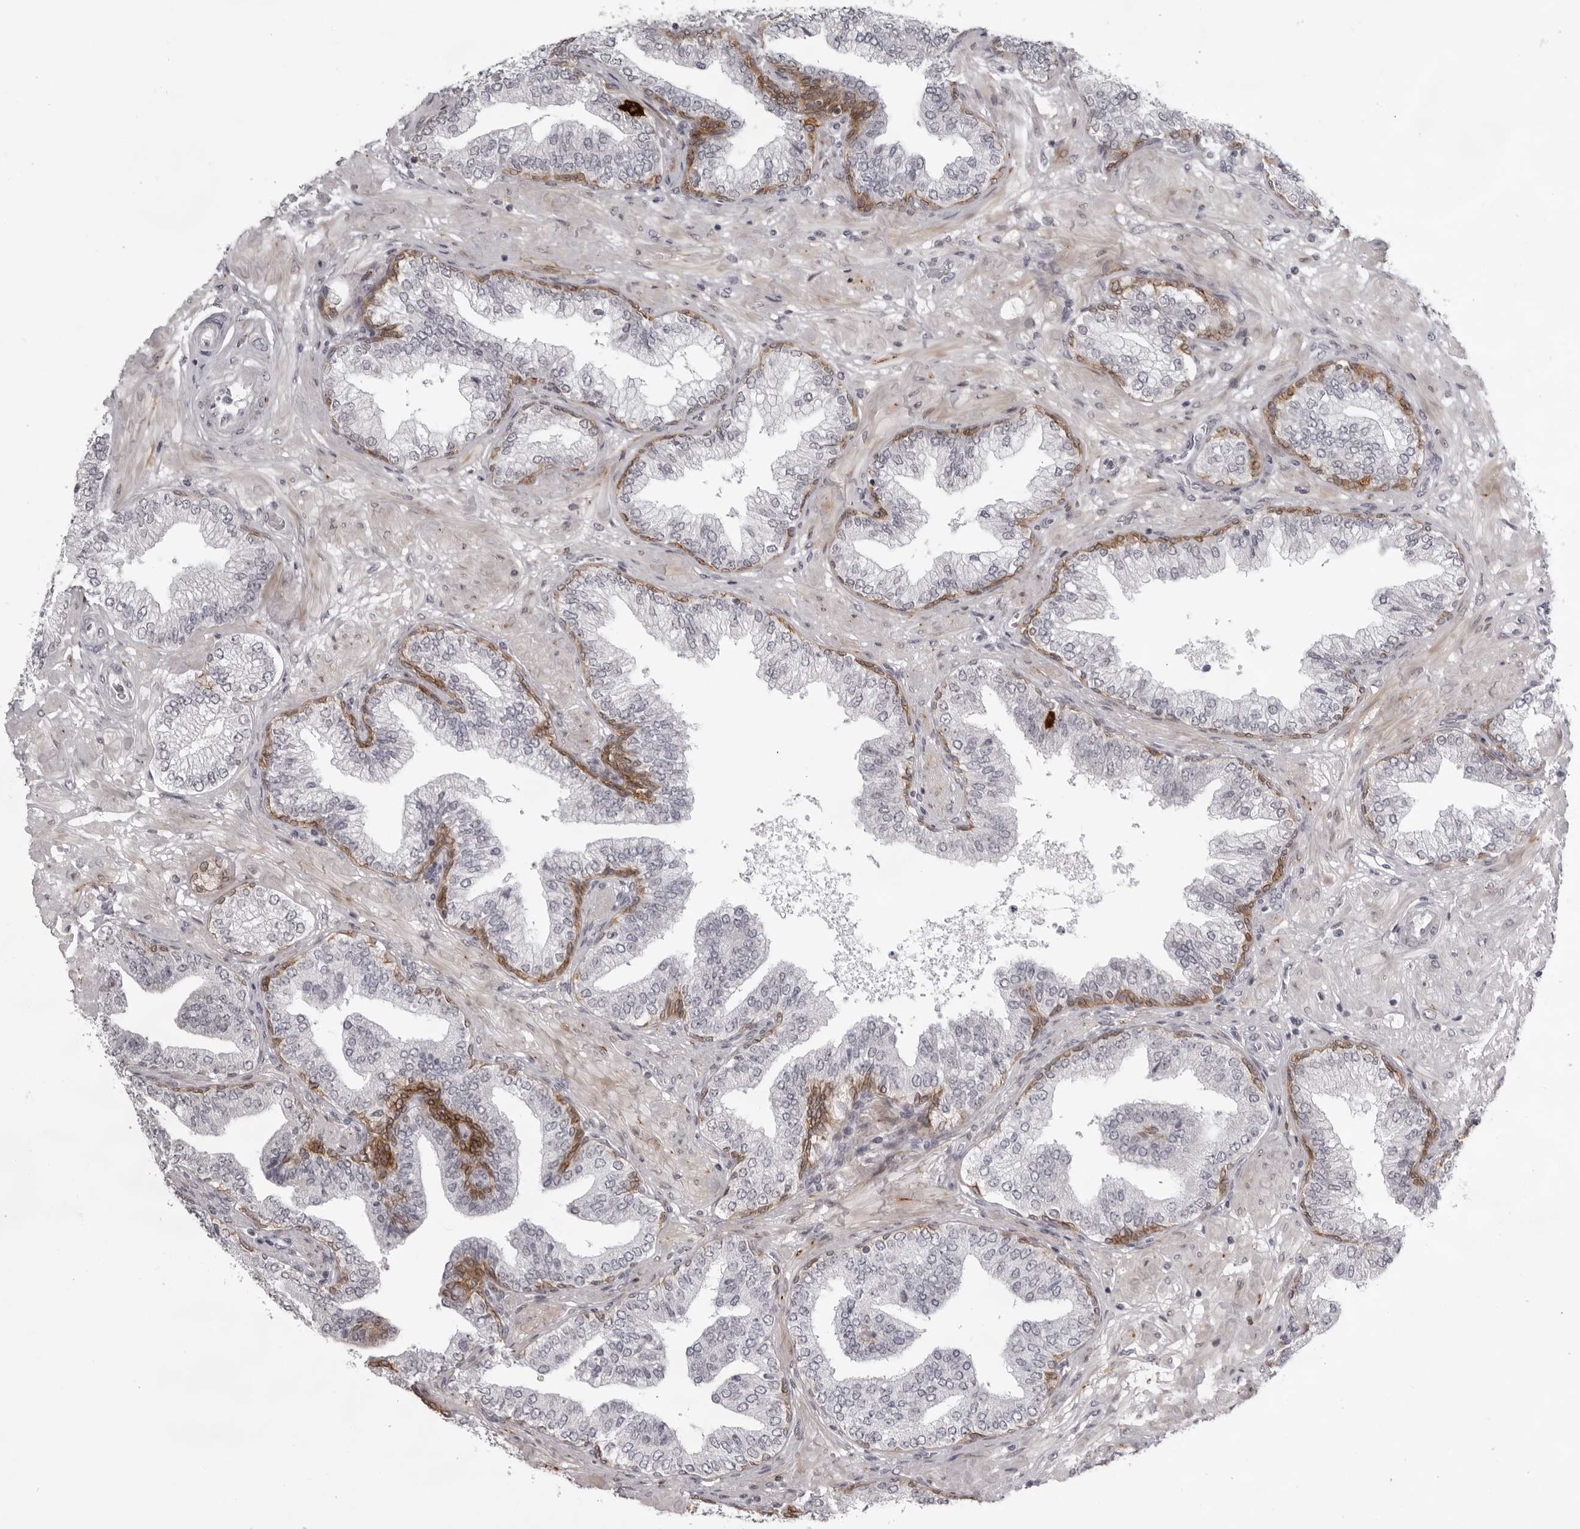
{"staining": {"intensity": "negative", "quantity": "none", "location": "none"}, "tissue": "prostate cancer", "cell_type": "Tumor cells", "image_type": "cancer", "snomed": [{"axis": "morphology", "description": "Adenocarcinoma, High grade"}, {"axis": "topography", "description": "Prostate"}], "caption": "This is a image of immunohistochemistry (IHC) staining of prostate cancer, which shows no expression in tumor cells.", "gene": "NUDT18", "patient": {"sex": "male", "age": 59}}